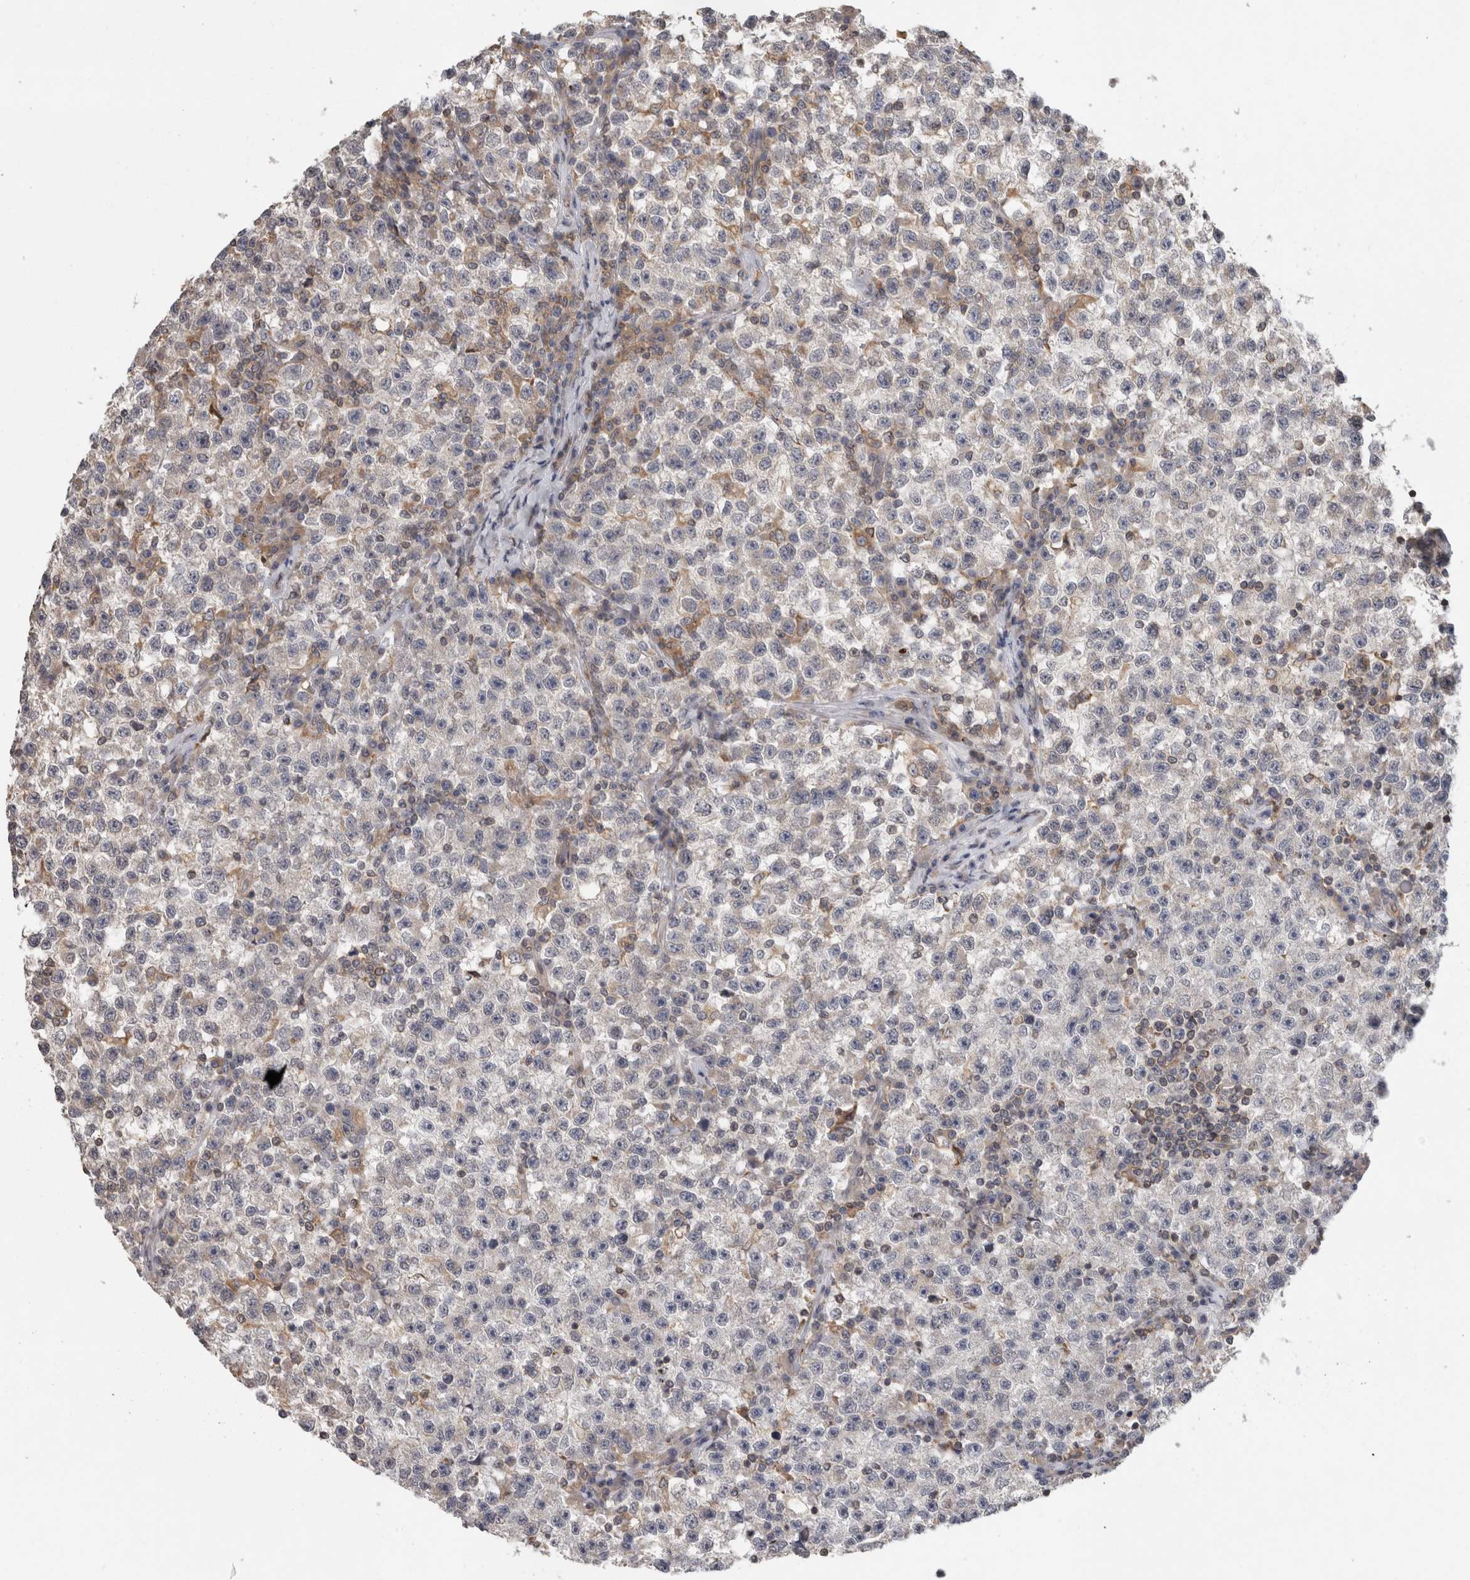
{"staining": {"intensity": "negative", "quantity": "none", "location": "none"}, "tissue": "testis cancer", "cell_type": "Tumor cells", "image_type": "cancer", "snomed": [{"axis": "morphology", "description": "Seminoma, NOS"}, {"axis": "topography", "description": "Testis"}], "caption": "This is an immunohistochemistry micrograph of testis cancer. There is no staining in tumor cells.", "gene": "PARP6", "patient": {"sex": "male", "age": 22}}